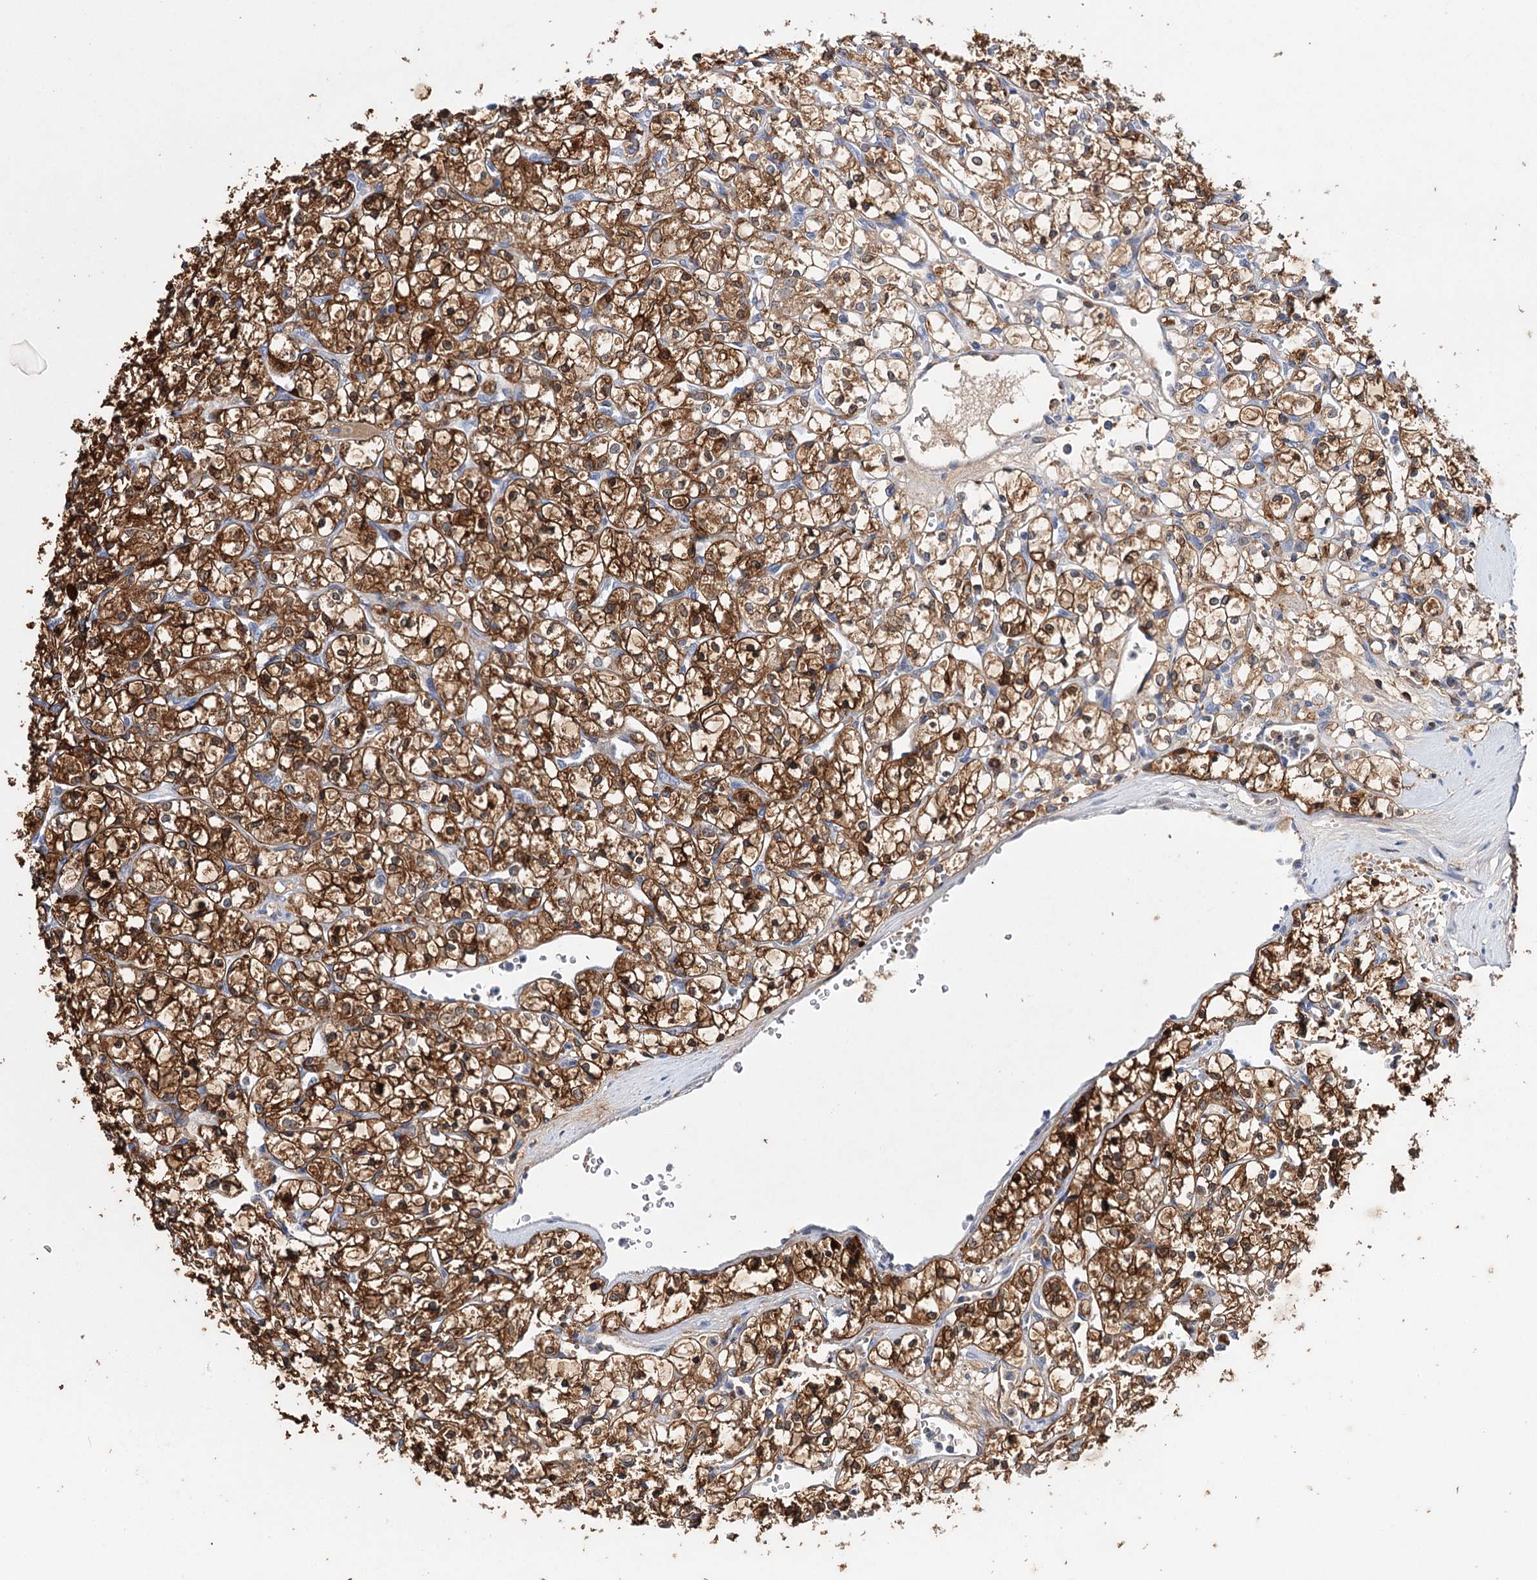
{"staining": {"intensity": "strong", "quantity": ">75%", "location": "cytoplasmic/membranous"}, "tissue": "renal cancer", "cell_type": "Tumor cells", "image_type": "cancer", "snomed": [{"axis": "morphology", "description": "Adenocarcinoma, NOS"}, {"axis": "topography", "description": "Kidney"}], "caption": "Immunohistochemistry micrograph of neoplastic tissue: human renal cancer stained using immunohistochemistry (IHC) reveals high levels of strong protein expression localized specifically in the cytoplasmic/membranous of tumor cells, appearing as a cytoplasmic/membranous brown color.", "gene": "CFAP46", "patient": {"sex": "female", "age": 69}}